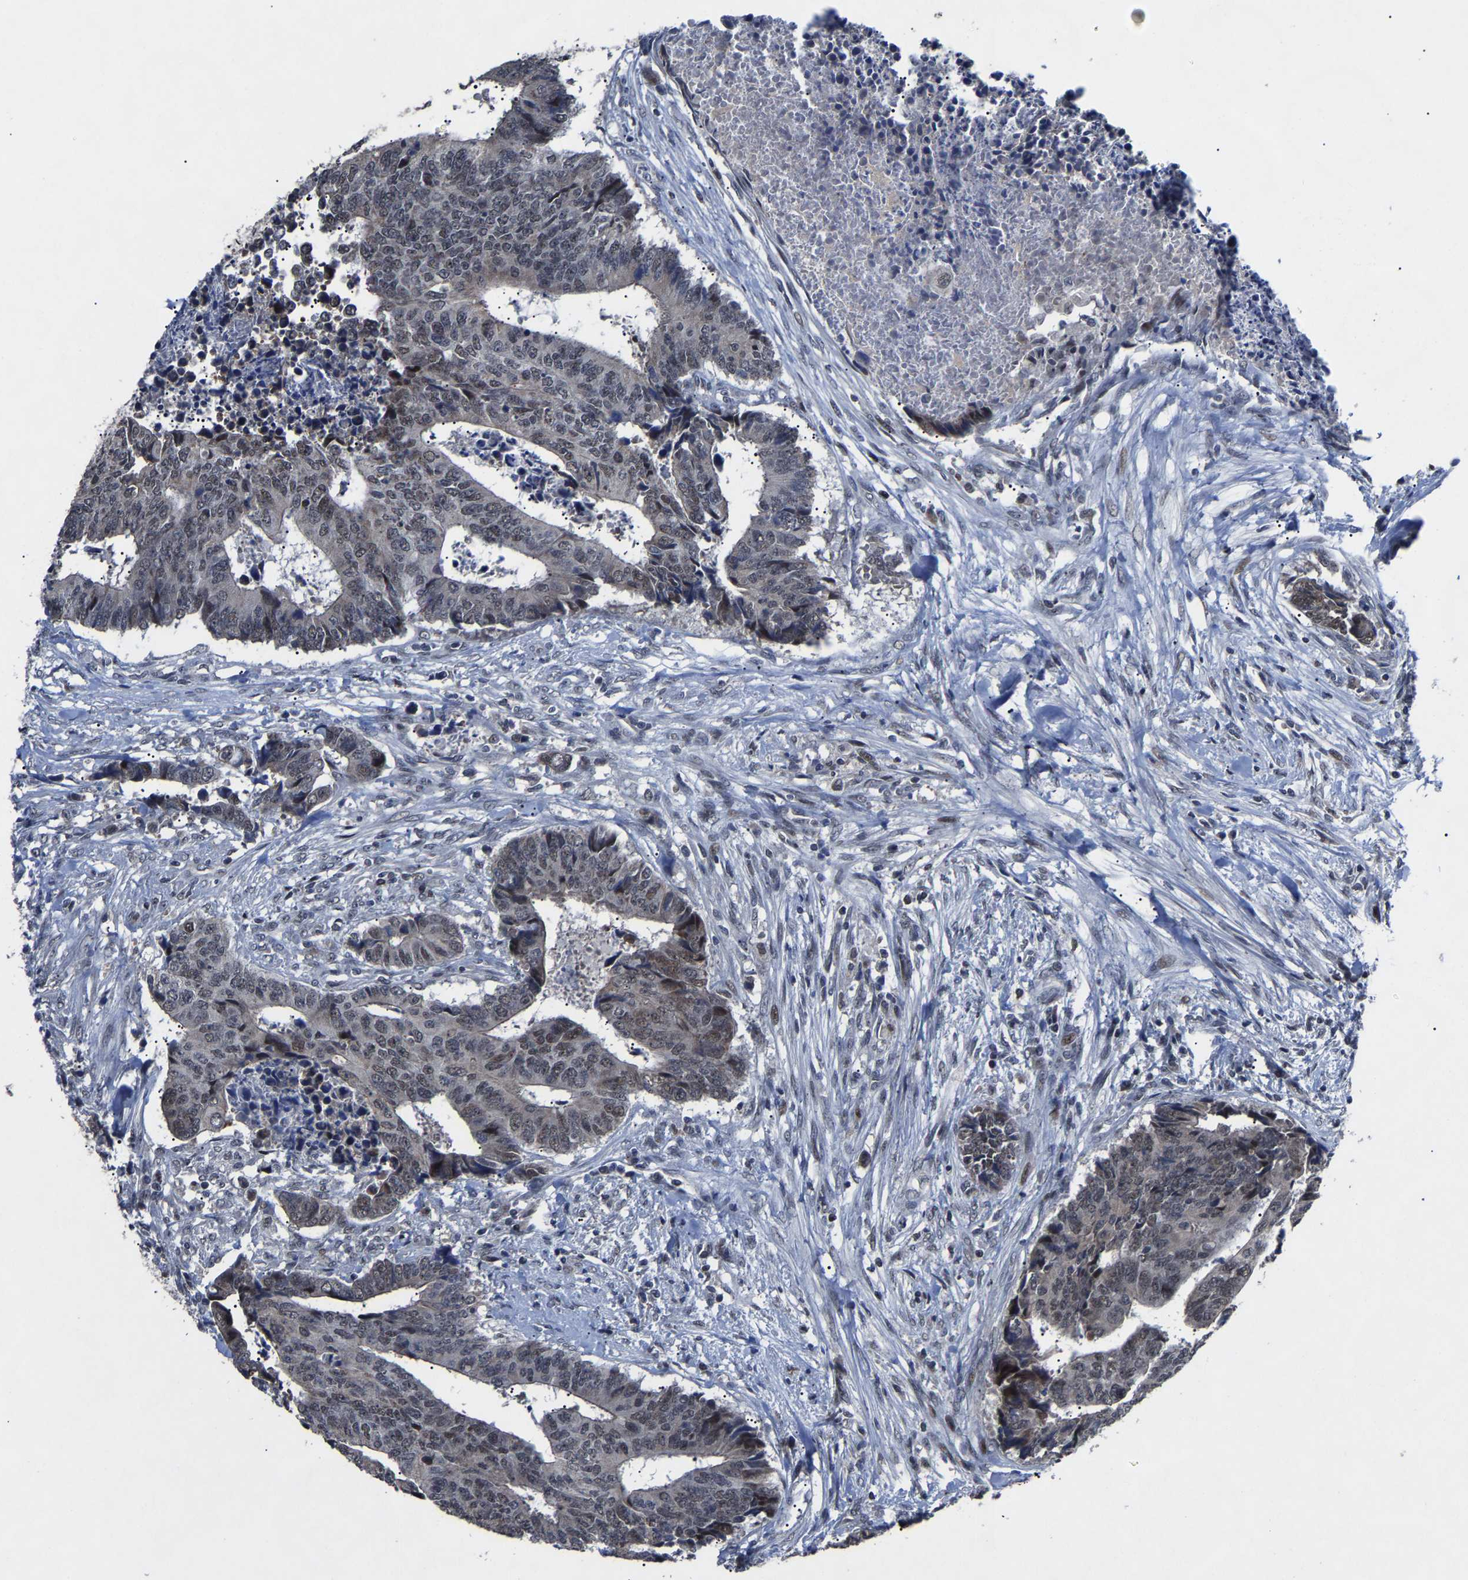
{"staining": {"intensity": "weak", "quantity": ">75%", "location": "nuclear"}, "tissue": "colorectal cancer", "cell_type": "Tumor cells", "image_type": "cancer", "snomed": [{"axis": "morphology", "description": "Adenocarcinoma, NOS"}, {"axis": "topography", "description": "Rectum"}], "caption": "Immunohistochemistry micrograph of human colorectal adenocarcinoma stained for a protein (brown), which reveals low levels of weak nuclear expression in about >75% of tumor cells.", "gene": "LSM8", "patient": {"sex": "male", "age": 84}}